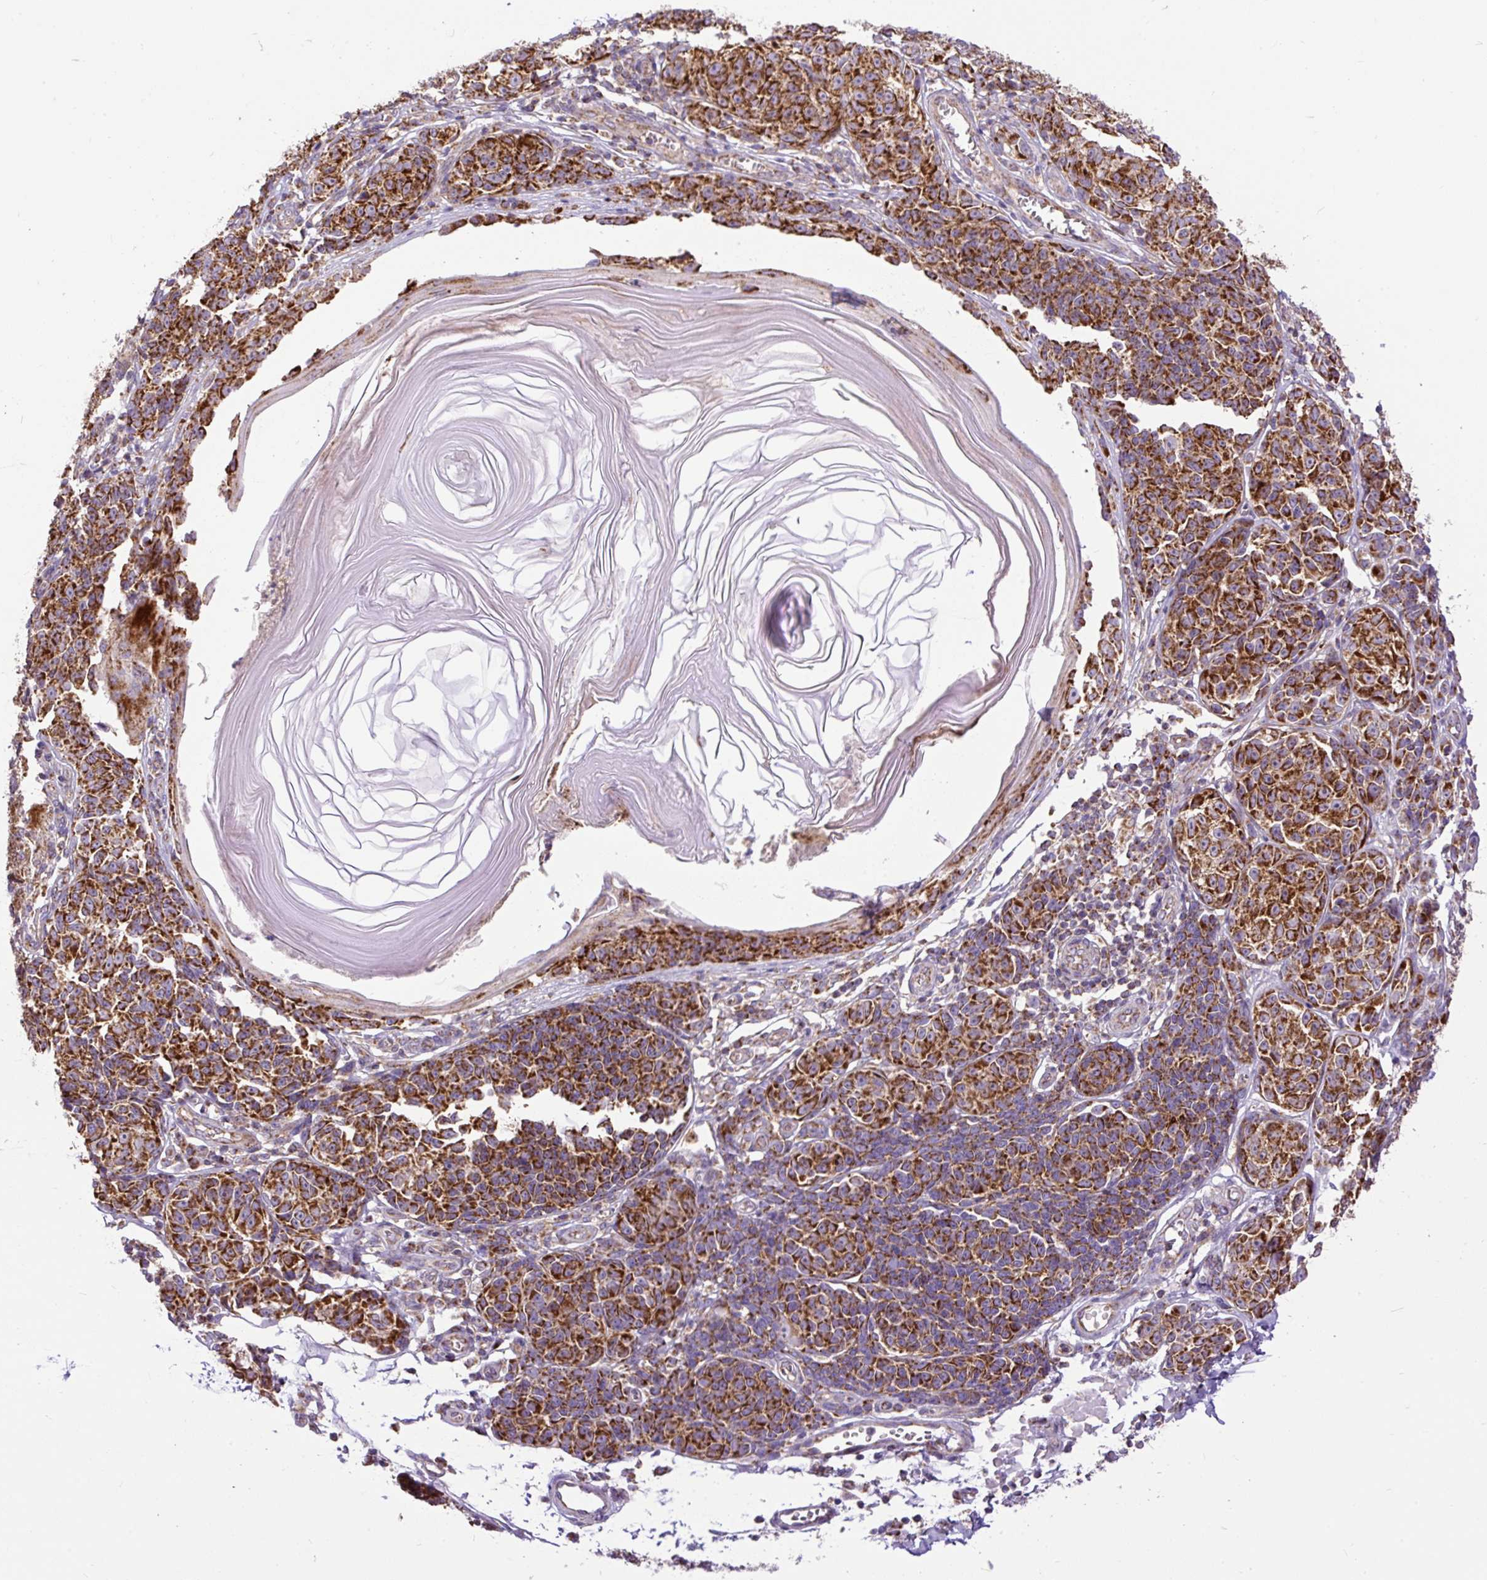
{"staining": {"intensity": "strong", "quantity": ">75%", "location": "cytoplasmic/membranous"}, "tissue": "melanoma", "cell_type": "Tumor cells", "image_type": "cancer", "snomed": [{"axis": "morphology", "description": "Malignant melanoma, NOS"}, {"axis": "topography", "description": "Skin"}], "caption": "This is a histology image of immunohistochemistry (IHC) staining of malignant melanoma, which shows strong positivity in the cytoplasmic/membranous of tumor cells.", "gene": "TOMM40", "patient": {"sex": "male", "age": 73}}